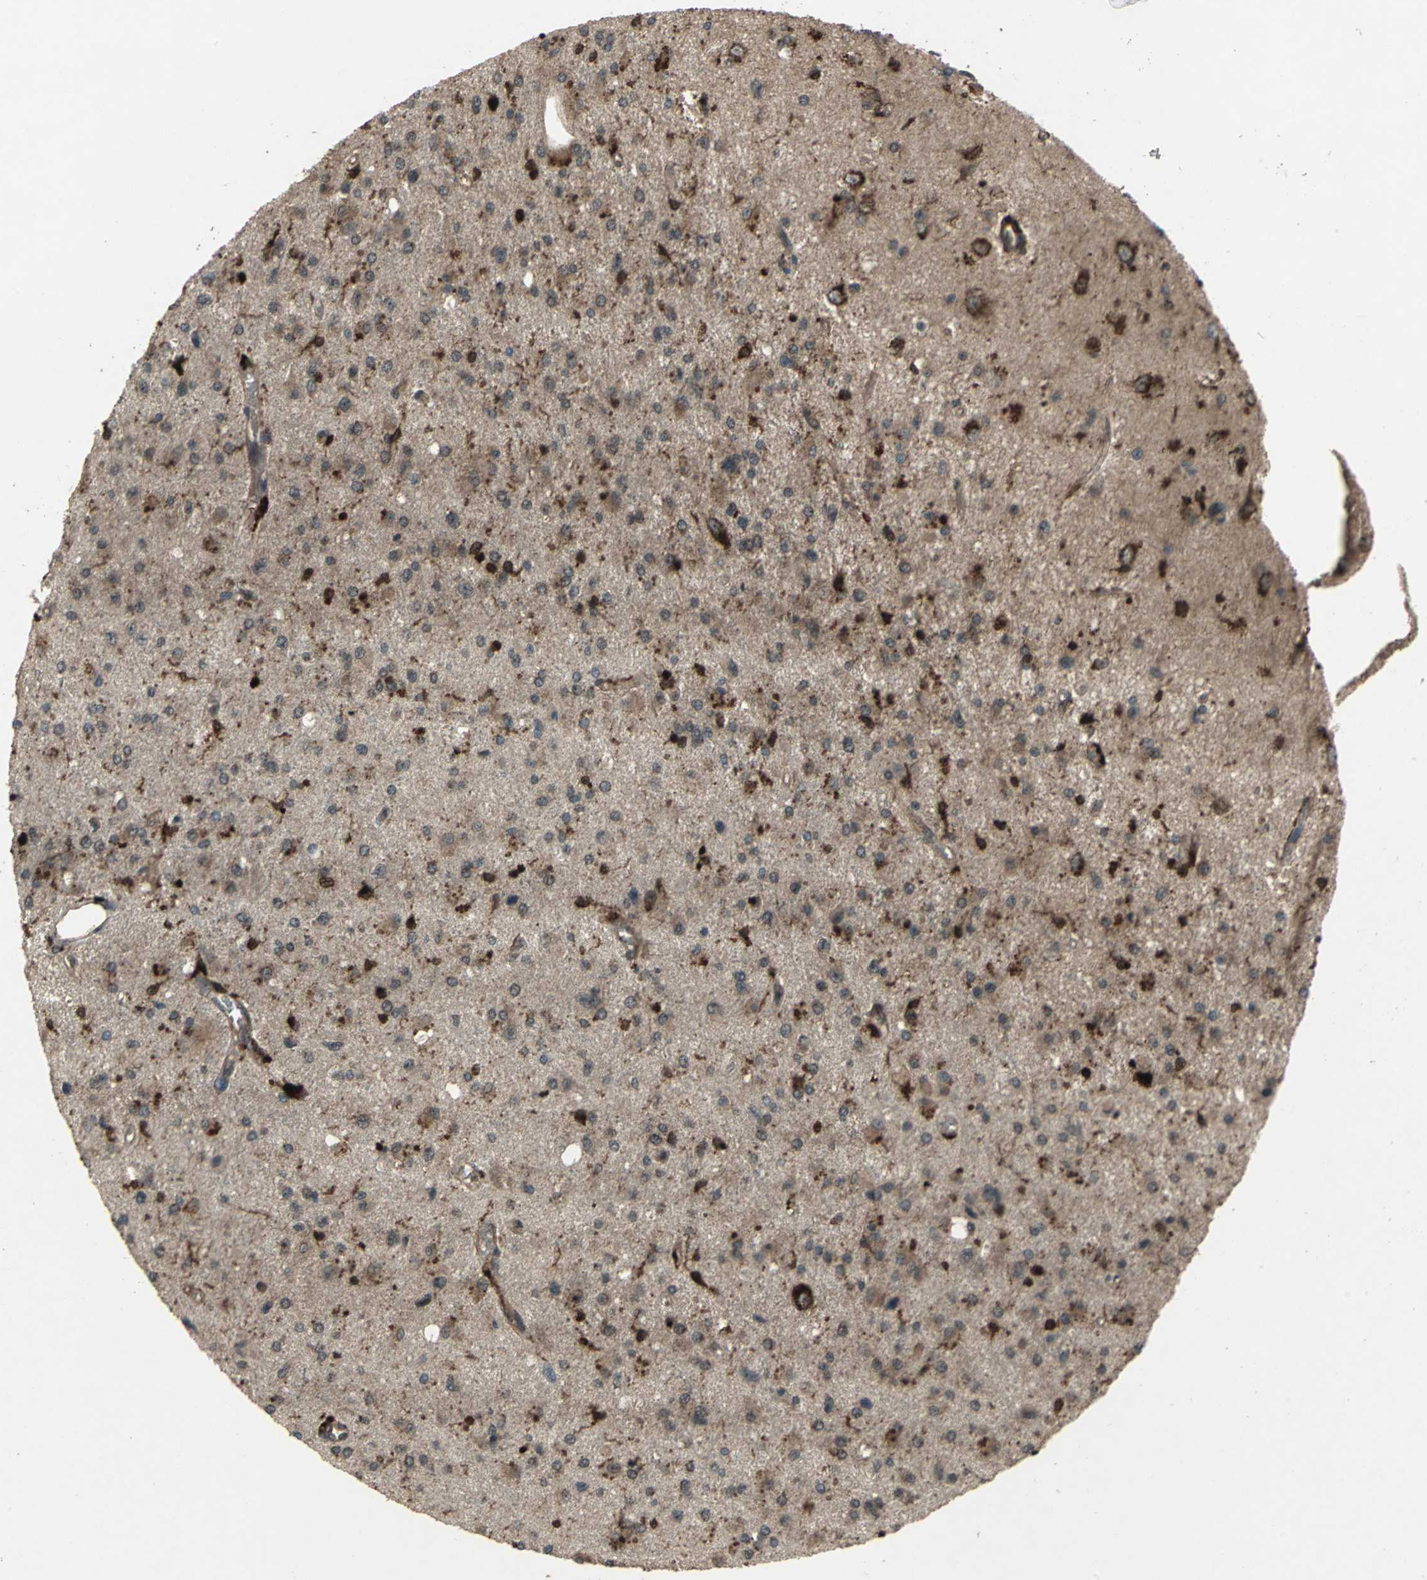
{"staining": {"intensity": "weak", "quantity": "25%-75%", "location": "cytoplasmic/membranous"}, "tissue": "glioma", "cell_type": "Tumor cells", "image_type": "cancer", "snomed": [{"axis": "morphology", "description": "Glioma, malignant, Low grade"}, {"axis": "topography", "description": "Brain"}], "caption": "Immunohistochemistry (IHC) of human glioma reveals low levels of weak cytoplasmic/membranous positivity in approximately 25%-75% of tumor cells.", "gene": "PYCARD", "patient": {"sex": "male", "age": 58}}